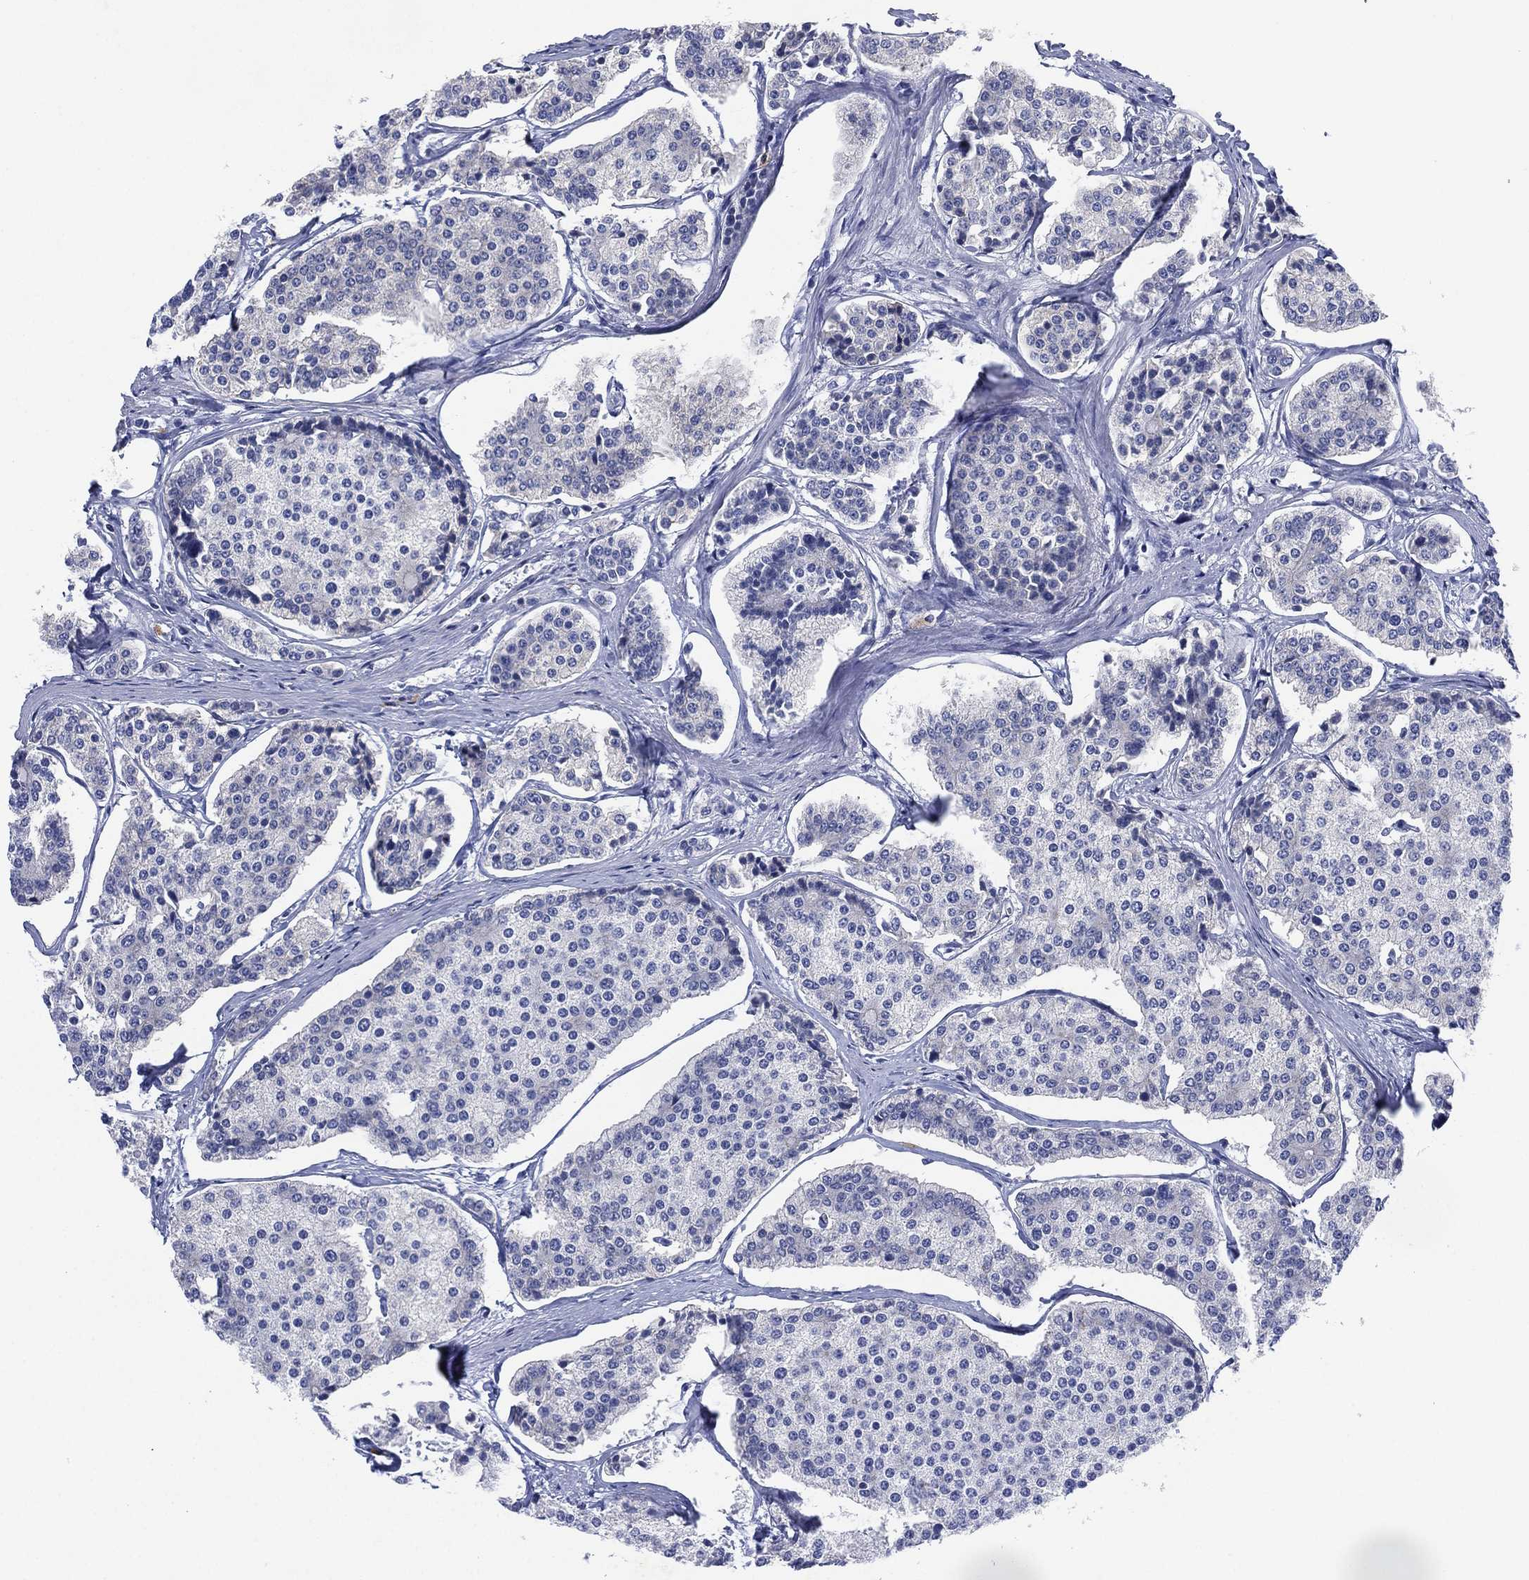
{"staining": {"intensity": "negative", "quantity": "none", "location": "none"}, "tissue": "carcinoid", "cell_type": "Tumor cells", "image_type": "cancer", "snomed": [{"axis": "morphology", "description": "Carcinoid, malignant, NOS"}, {"axis": "topography", "description": "Small intestine"}], "caption": "DAB immunohistochemical staining of carcinoid (malignant) displays no significant staining in tumor cells.", "gene": "CHRNA3", "patient": {"sex": "female", "age": 65}}